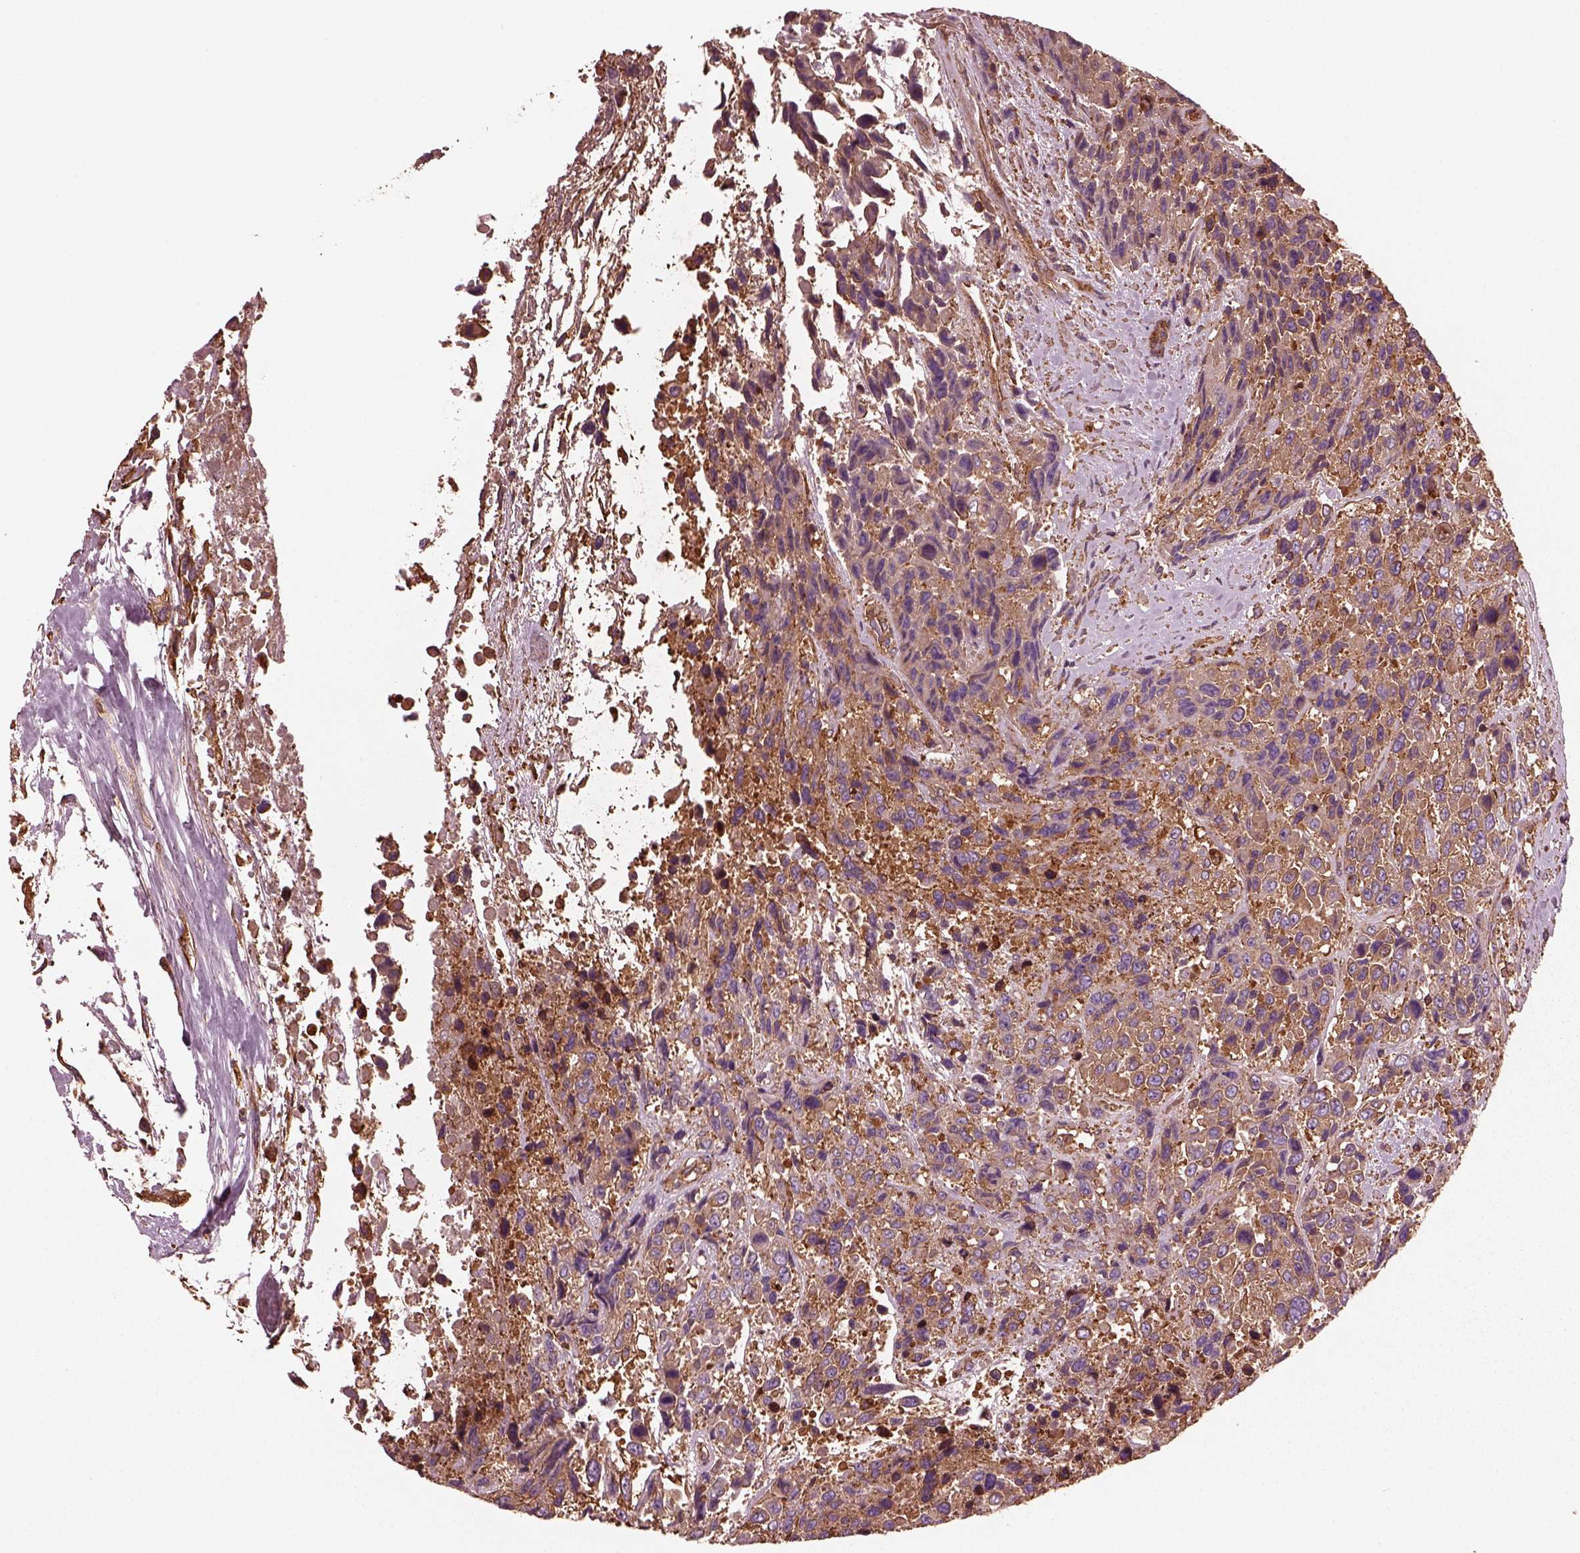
{"staining": {"intensity": "moderate", "quantity": ">75%", "location": "cytoplasmic/membranous"}, "tissue": "urothelial cancer", "cell_type": "Tumor cells", "image_type": "cancer", "snomed": [{"axis": "morphology", "description": "Urothelial carcinoma, High grade"}, {"axis": "topography", "description": "Urinary bladder"}], "caption": "This is an image of immunohistochemistry staining of urothelial cancer, which shows moderate expression in the cytoplasmic/membranous of tumor cells.", "gene": "MYL6", "patient": {"sex": "female", "age": 70}}